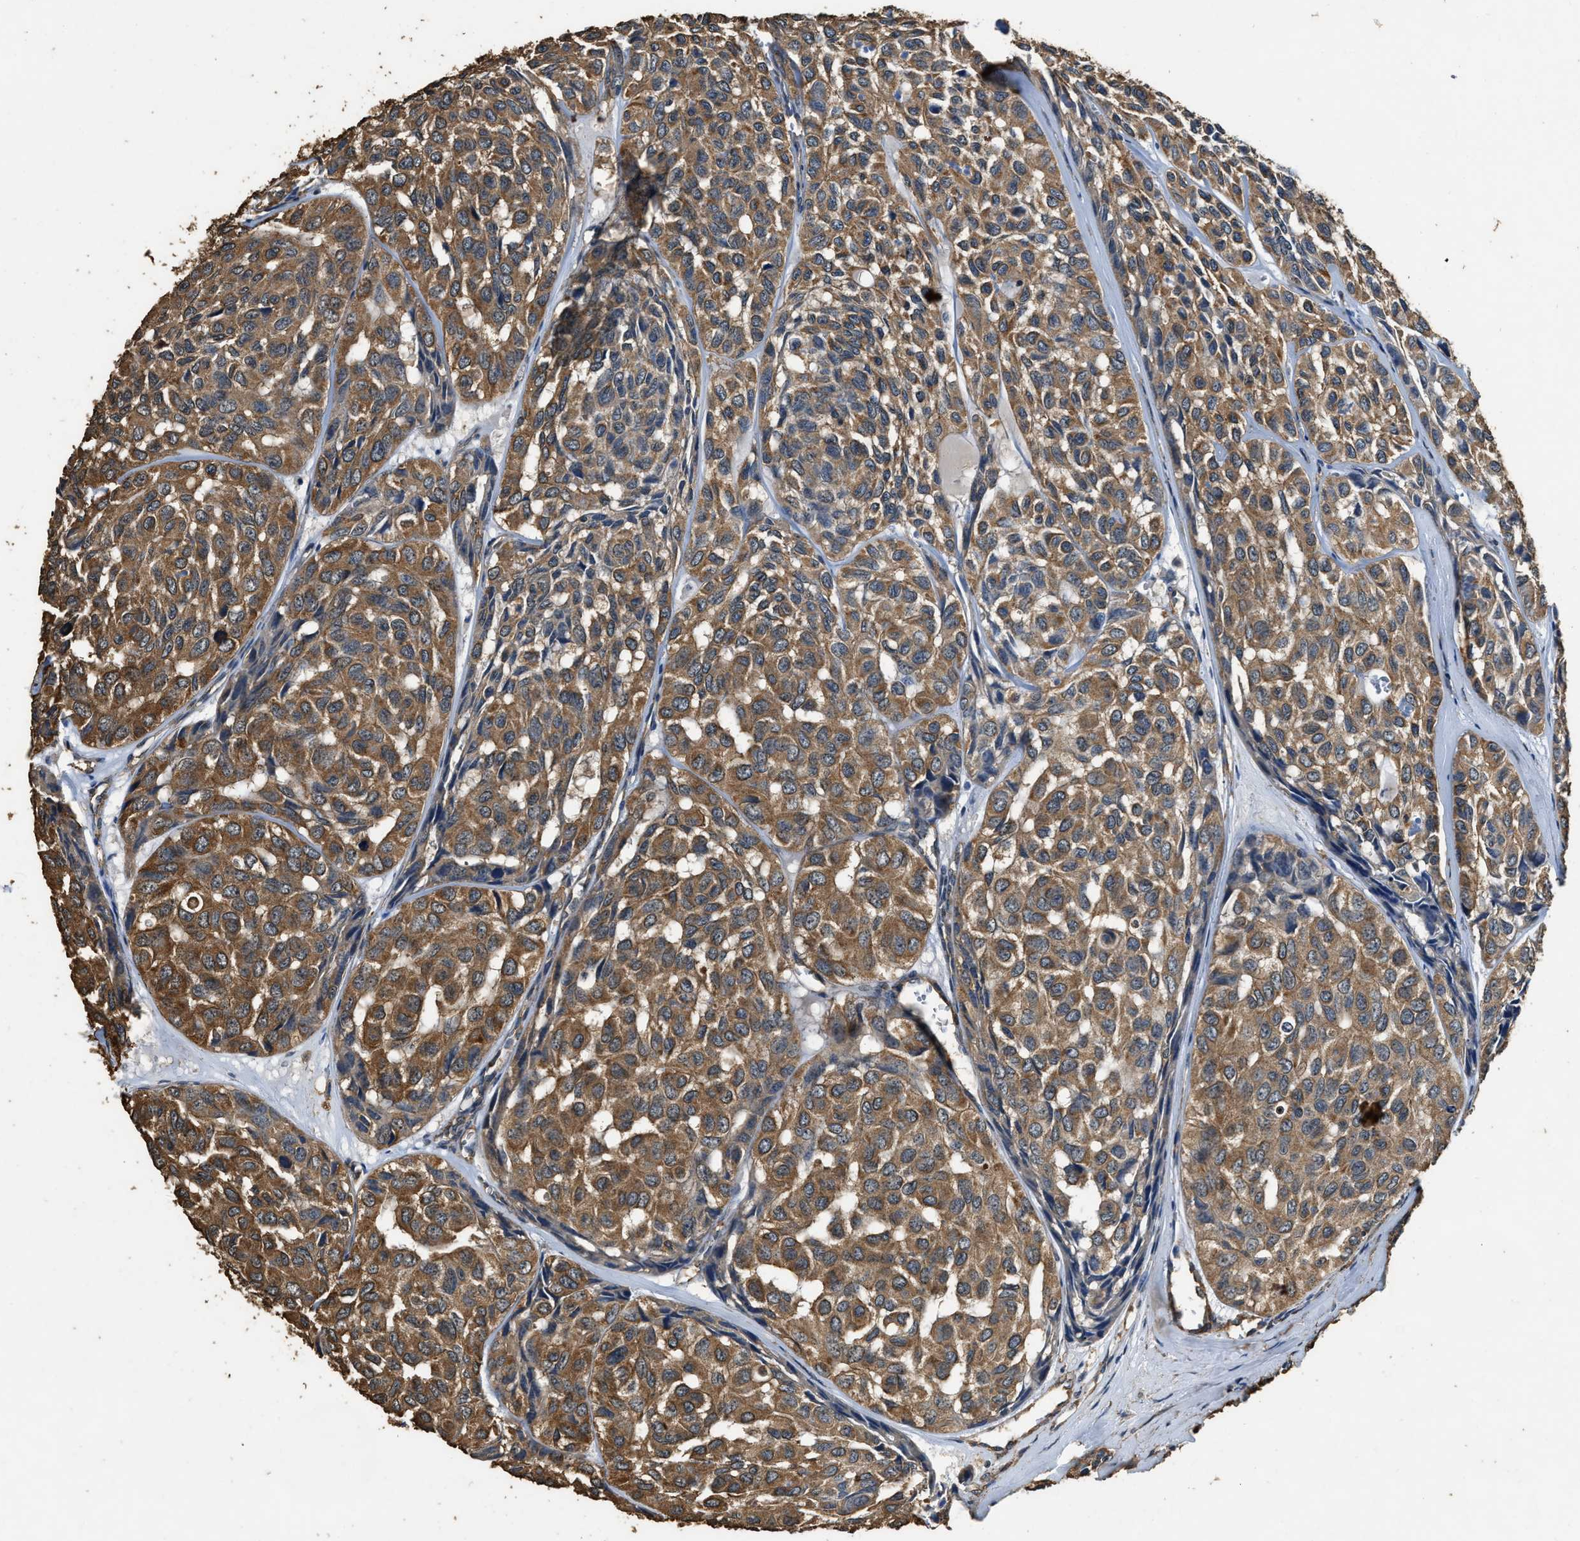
{"staining": {"intensity": "moderate", "quantity": ">75%", "location": "cytoplasmic/membranous"}, "tissue": "head and neck cancer", "cell_type": "Tumor cells", "image_type": "cancer", "snomed": [{"axis": "morphology", "description": "Adenocarcinoma, NOS"}, {"axis": "topography", "description": "Salivary gland, NOS"}, {"axis": "topography", "description": "Head-Neck"}], "caption": "High-power microscopy captured an IHC micrograph of head and neck adenocarcinoma, revealing moderate cytoplasmic/membranous positivity in approximately >75% of tumor cells.", "gene": "MIB1", "patient": {"sex": "female", "age": 76}}